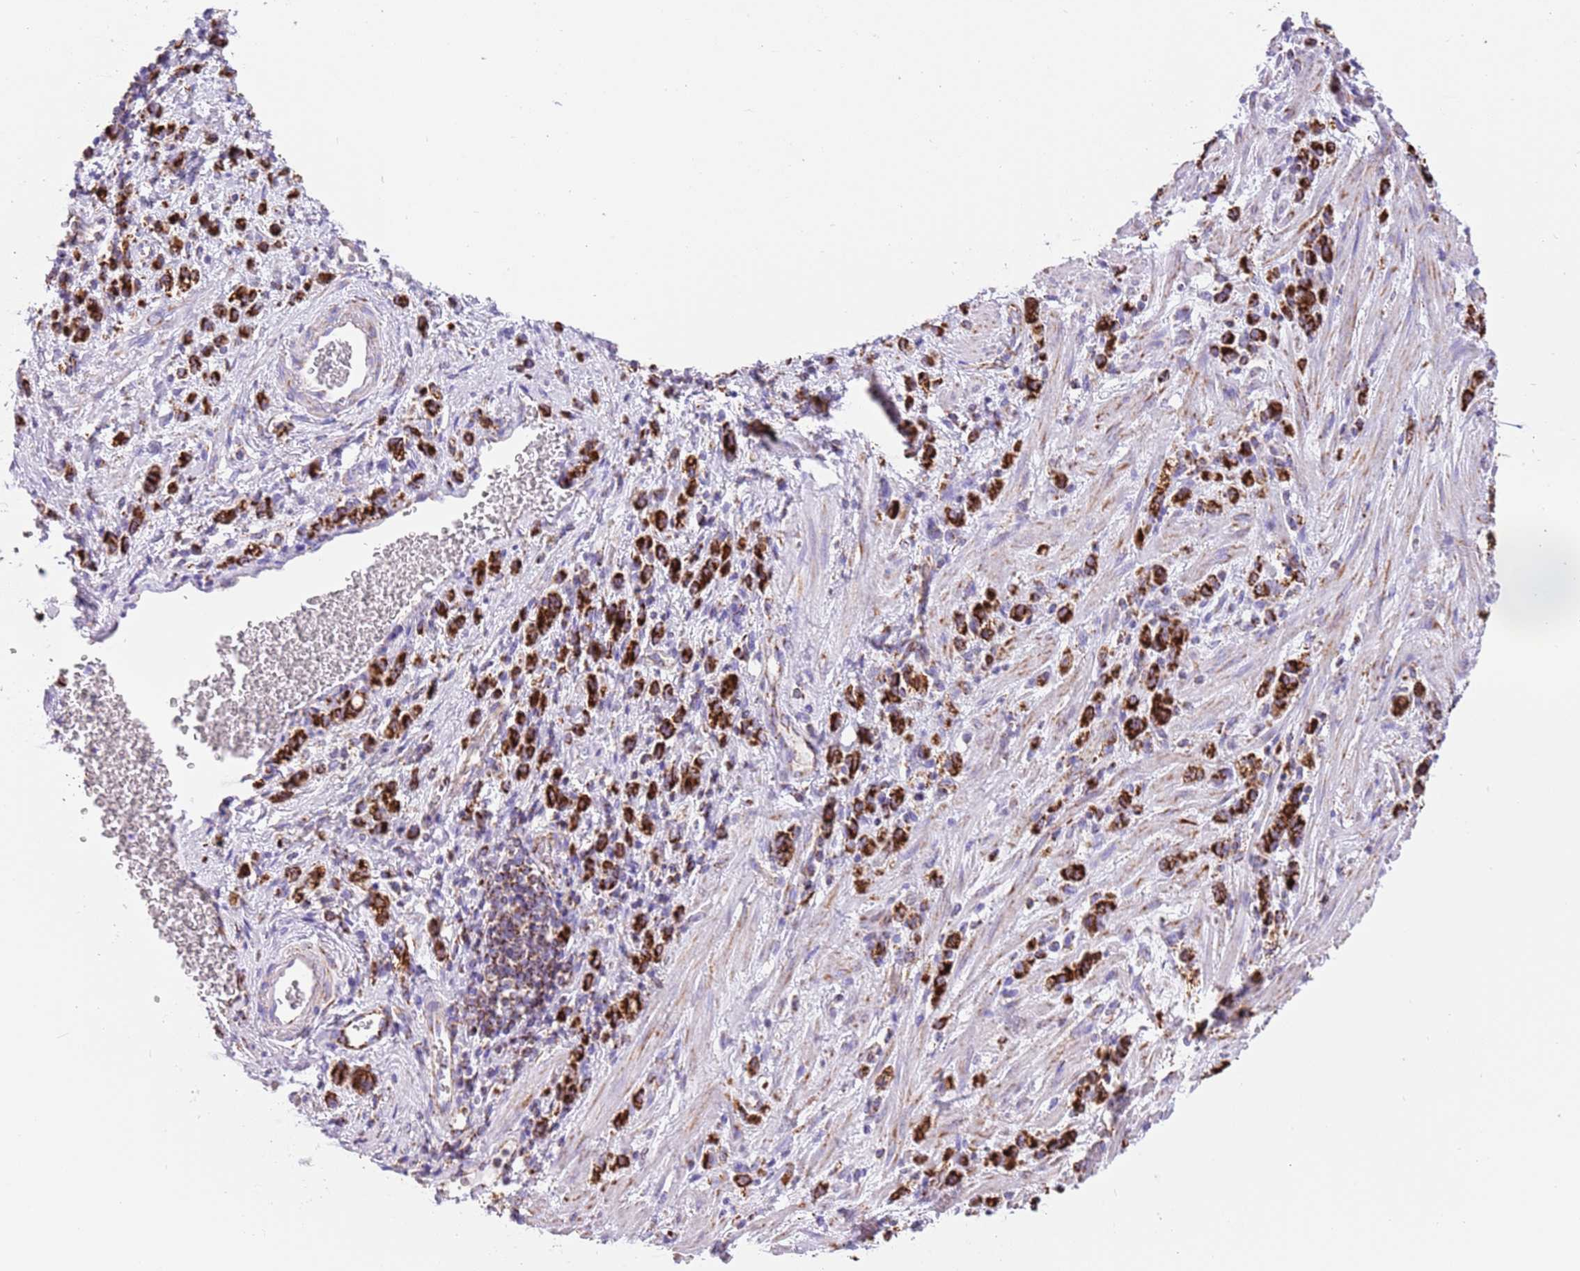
{"staining": {"intensity": "strong", "quantity": ">75%", "location": "cytoplasmic/membranous"}, "tissue": "stomach cancer", "cell_type": "Tumor cells", "image_type": "cancer", "snomed": [{"axis": "morphology", "description": "Adenocarcinoma, NOS"}, {"axis": "topography", "description": "Stomach"}], "caption": "Stomach adenocarcinoma stained for a protein displays strong cytoplasmic/membranous positivity in tumor cells.", "gene": "SUCLG2", "patient": {"sex": "male", "age": 77}}